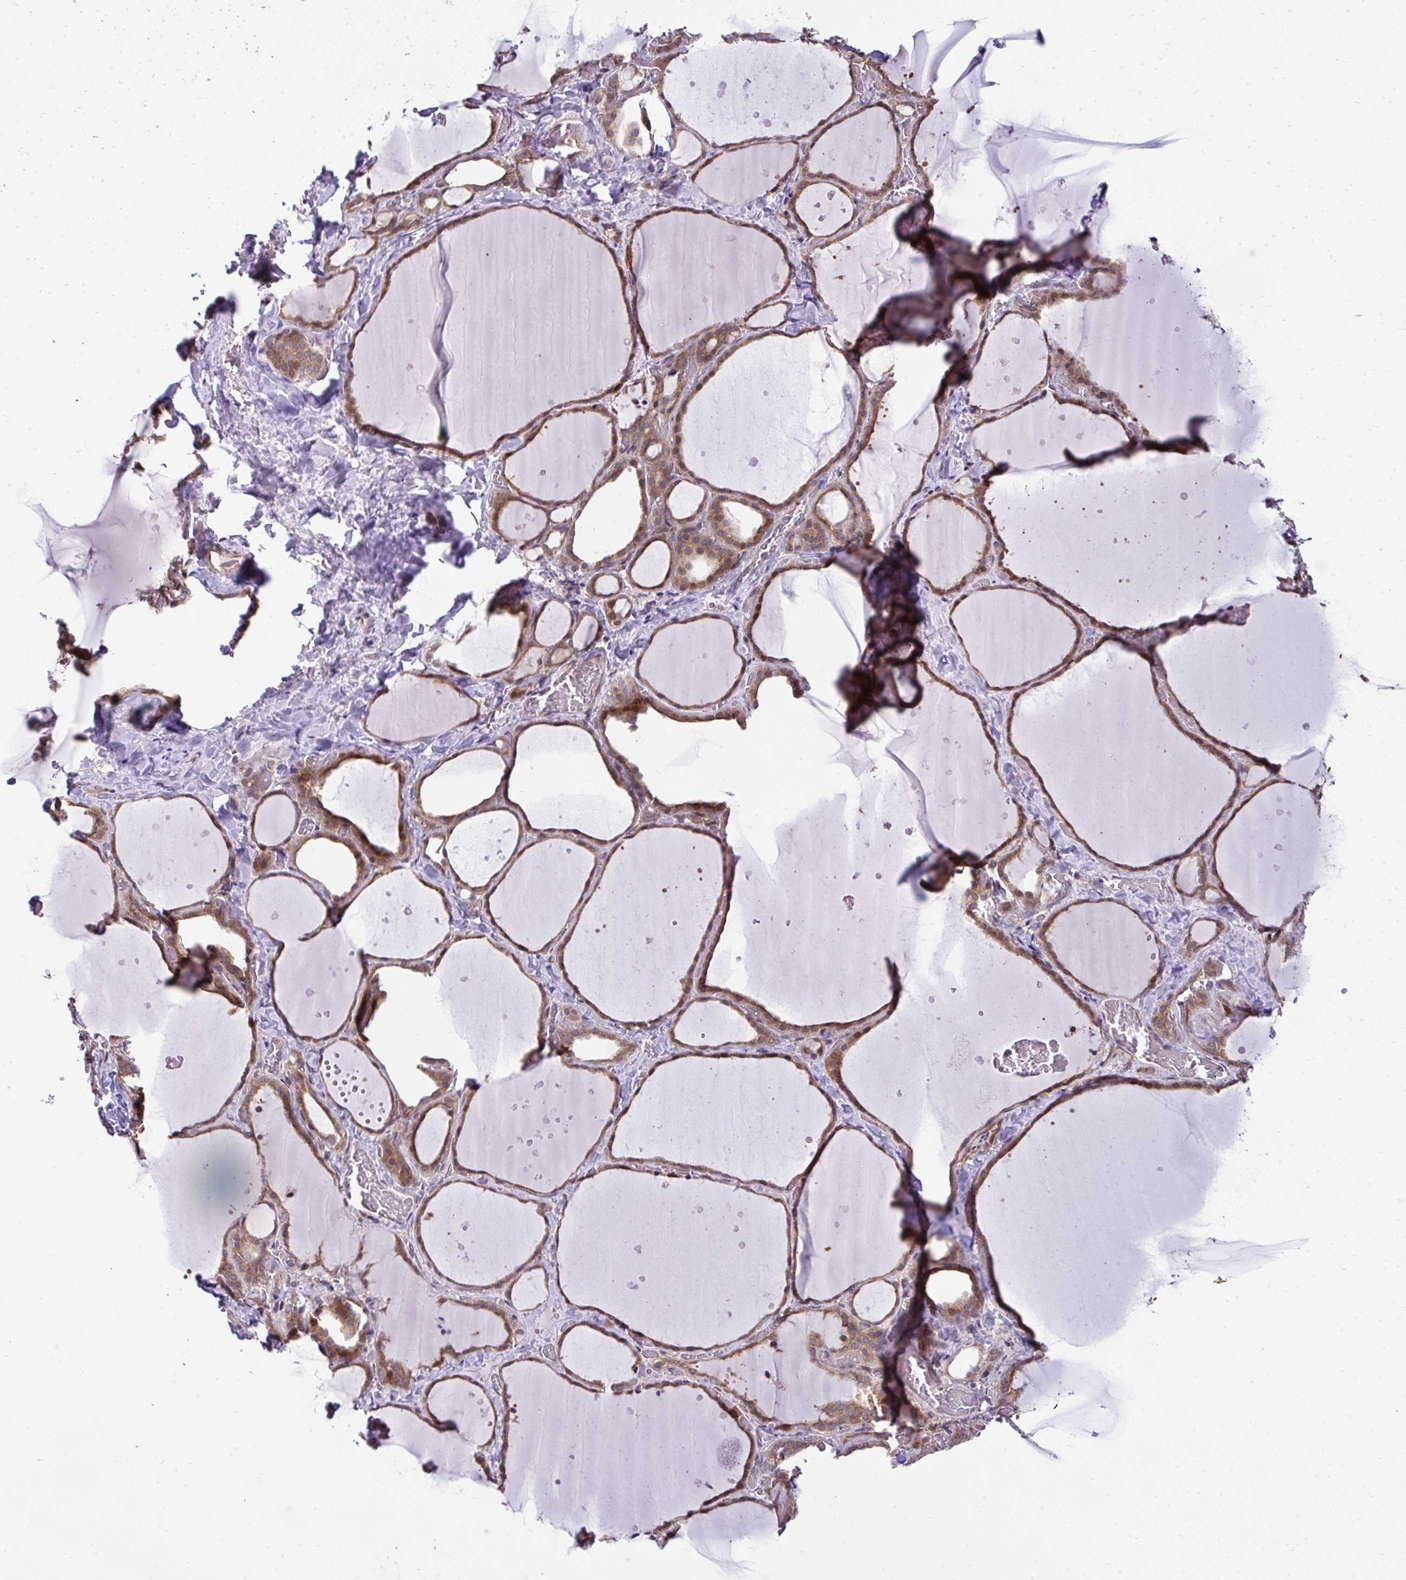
{"staining": {"intensity": "moderate", "quantity": ">75%", "location": "cytoplasmic/membranous,nuclear"}, "tissue": "thyroid gland", "cell_type": "Glandular cells", "image_type": "normal", "snomed": [{"axis": "morphology", "description": "Normal tissue, NOS"}, {"axis": "topography", "description": "Thyroid gland"}], "caption": "Moderate cytoplasmic/membranous,nuclear staining is seen in about >75% of glandular cells in normal thyroid gland. (Brightfield microscopy of DAB IHC at high magnification).", "gene": "RDH14", "patient": {"sex": "female", "age": 36}}